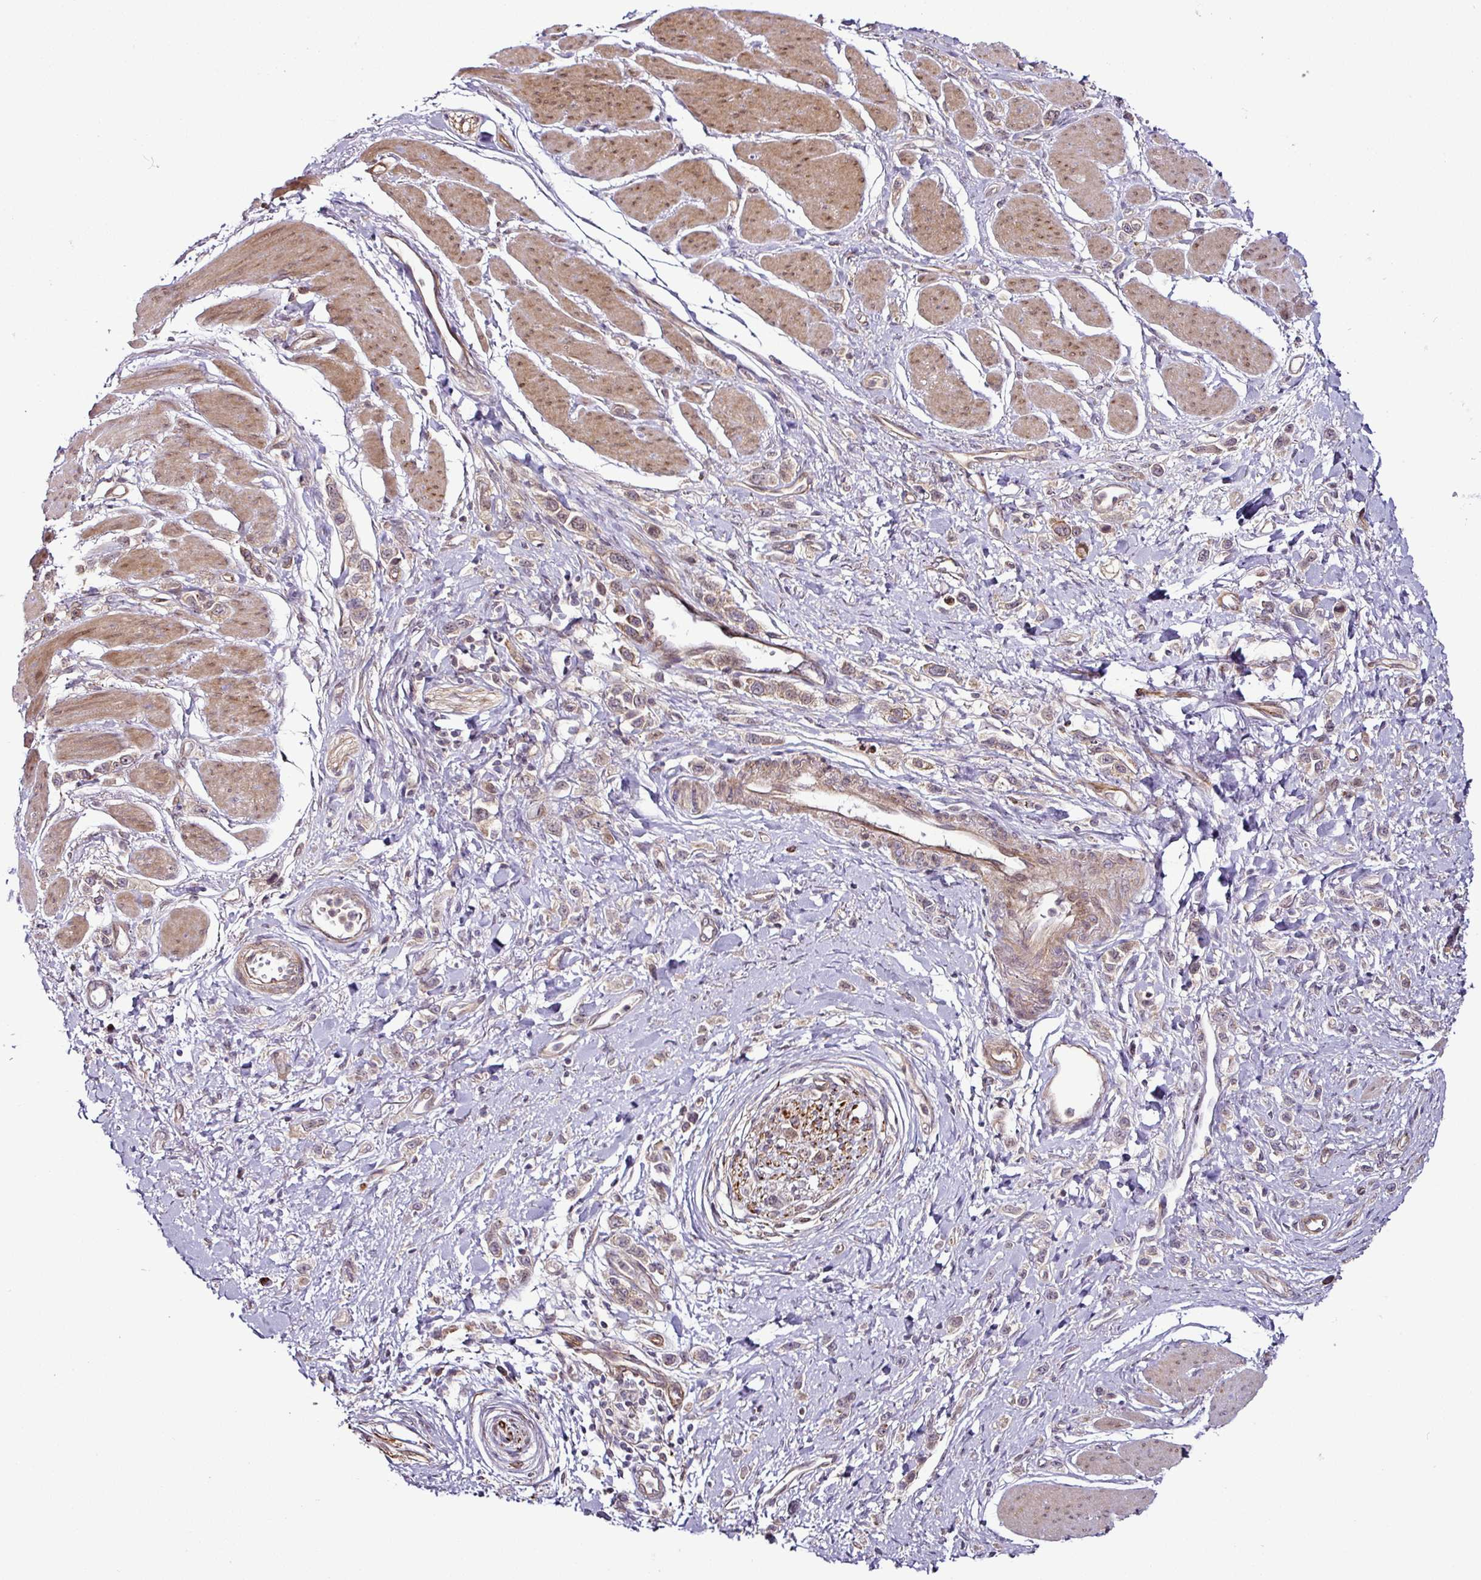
{"staining": {"intensity": "weak", "quantity": ">75%", "location": "cytoplasmic/membranous"}, "tissue": "stomach cancer", "cell_type": "Tumor cells", "image_type": "cancer", "snomed": [{"axis": "morphology", "description": "Adenocarcinoma, NOS"}, {"axis": "topography", "description": "Stomach"}], "caption": "High-power microscopy captured an immunohistochemistry (IHC) micrograph of stomach cancer, revealing weak cytoplasmic/membranous expression in approximately >75% of tumor cells.", "gene": "DCAF13", "patient": {"sex": "female", "age": 65}}